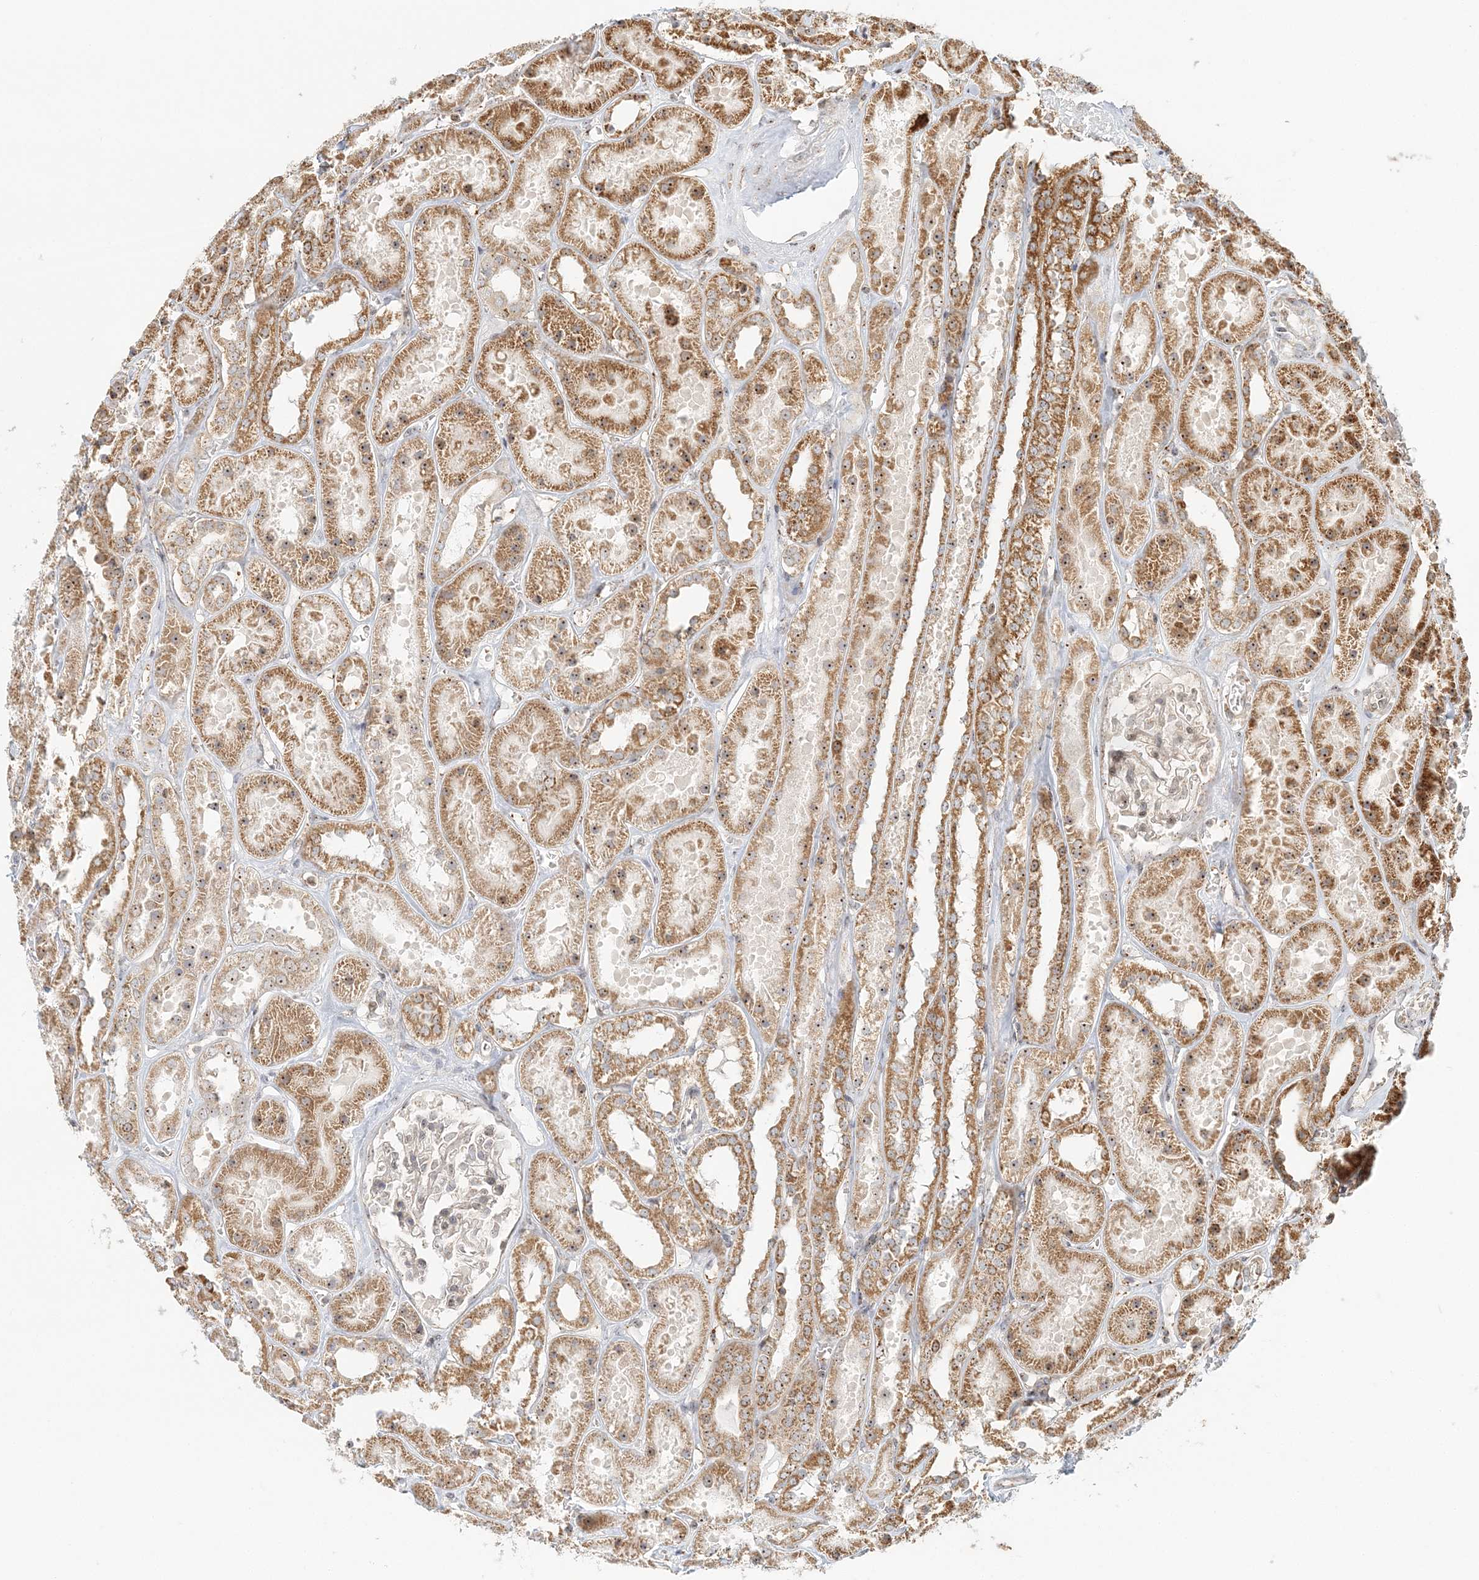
{"staining": {"intensity": "moderate", "quantity": "25%-75%", "location": "nuclear"}, "tissue": "kidney", "cell_type": "Cells in glomeruli", "image_type": "normal", "snomed": [{"axis": "morphology", "description": "Normal tissue, NOS"}, {"axis": "topography", "description": "Kidney"}], "caption": "High-magnification brightfield microscopy of benign kidney stained with DAB (3,3'-diaminobenzidine) (brown) and counterstained with hematoxylin (blue). cells in glomeruli exhibit moderate nuclear expression is identified in about25%-75% of cells.", "gene": "UBE2F", "patient": {"sex": "female", "age": 41}}